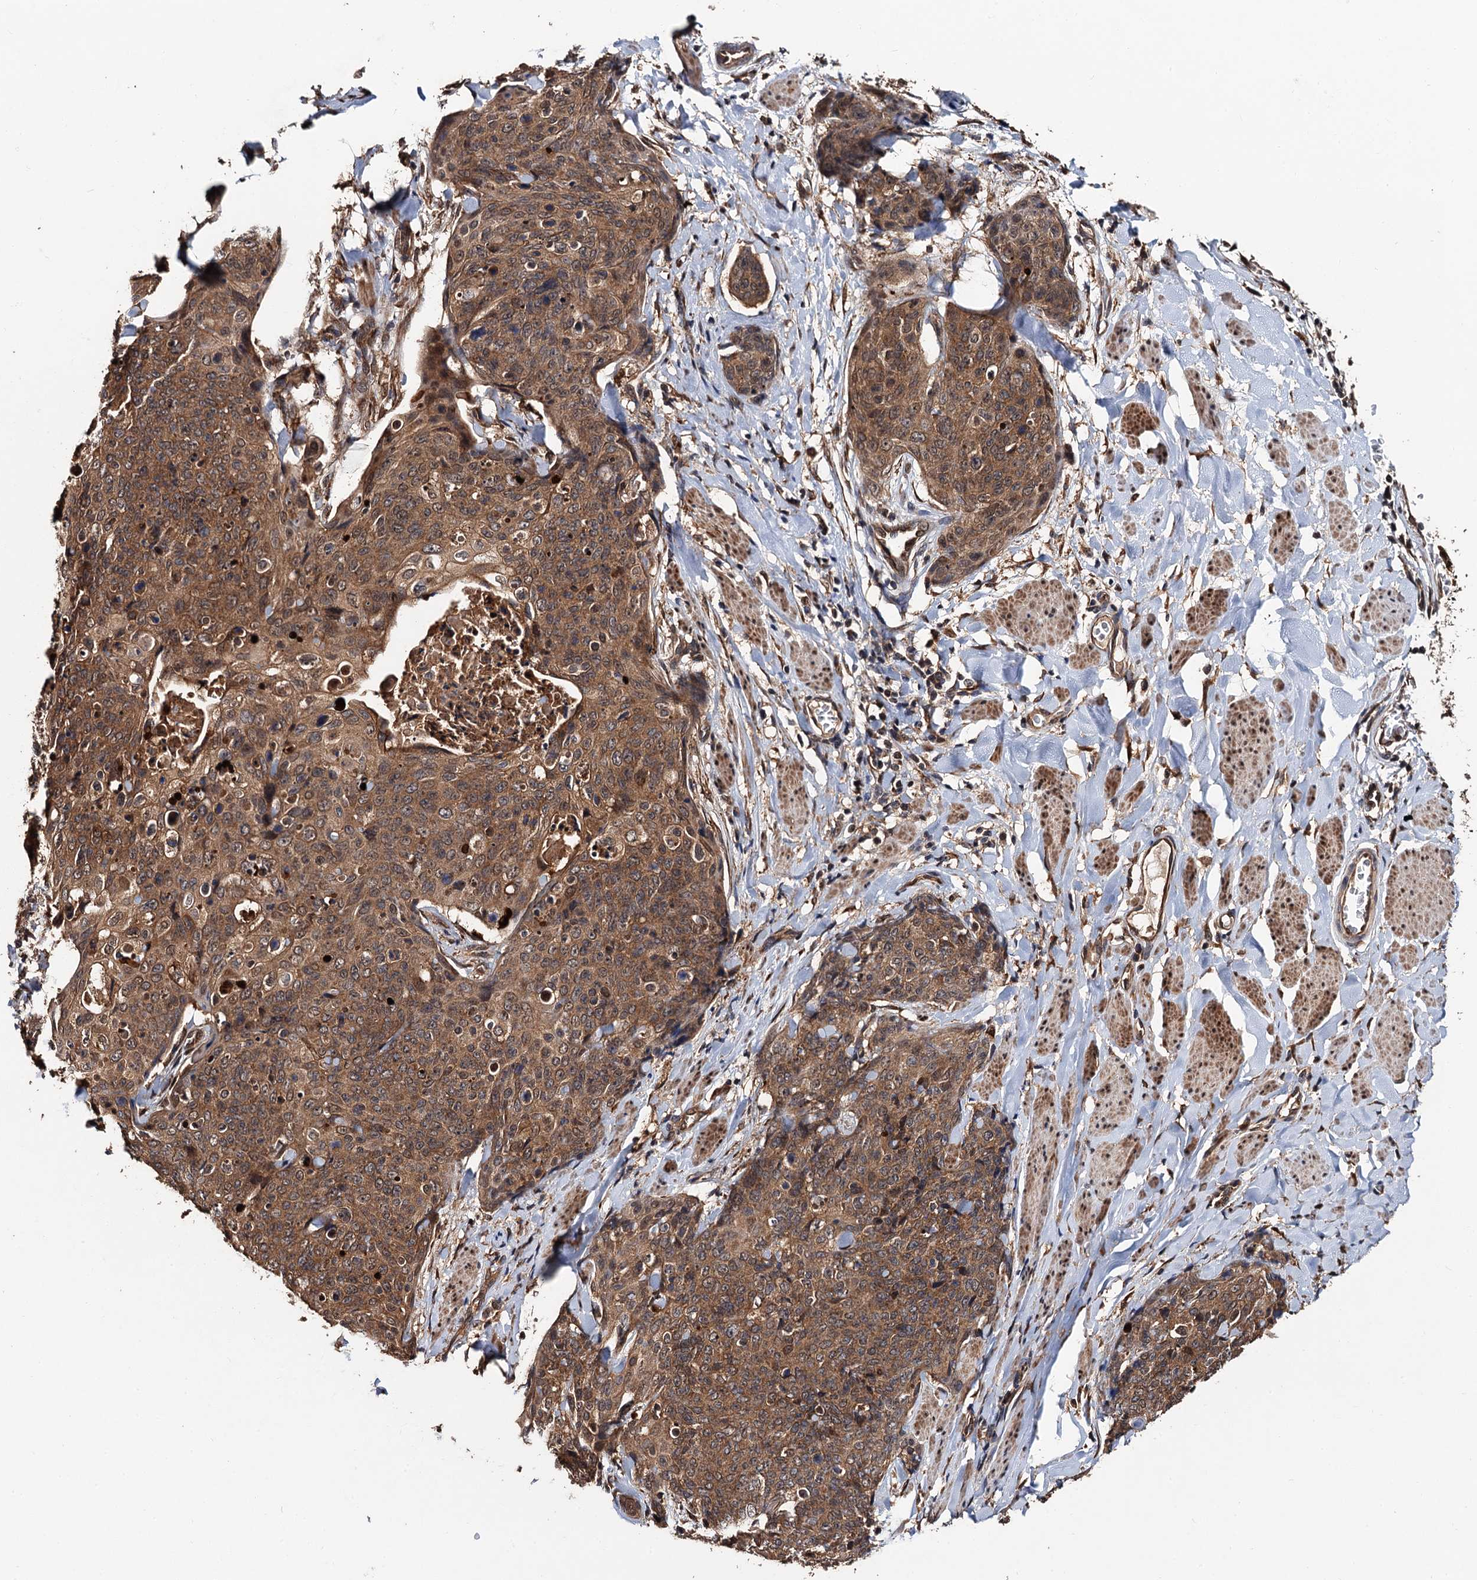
{"staining": {"intensity": "moderate", "quantity": ">75%", "location": "cytoplasmic/membranous"}, "tissue": "skin cancer", "cell_type": "Tumor cells", "image_type": "cancer", "snomed": [{"axis": "morphology", "description": "Squamous cell carcinoma, NOS"}, {"axis": "topography", "description": "Skin"}, {"axis": "topography", "description": "Vulva"}], "caption": "Immunohistochemical staining of human skin squamous cell carcinoma shows moderate cytoplasmic/membranous protein expression in approximately >75% of tumor cells. (Brightfield microscopy of DAB IHC at high magnification).", "gene": "MIER2", "patient": {"sex": "female", "age": 85}}